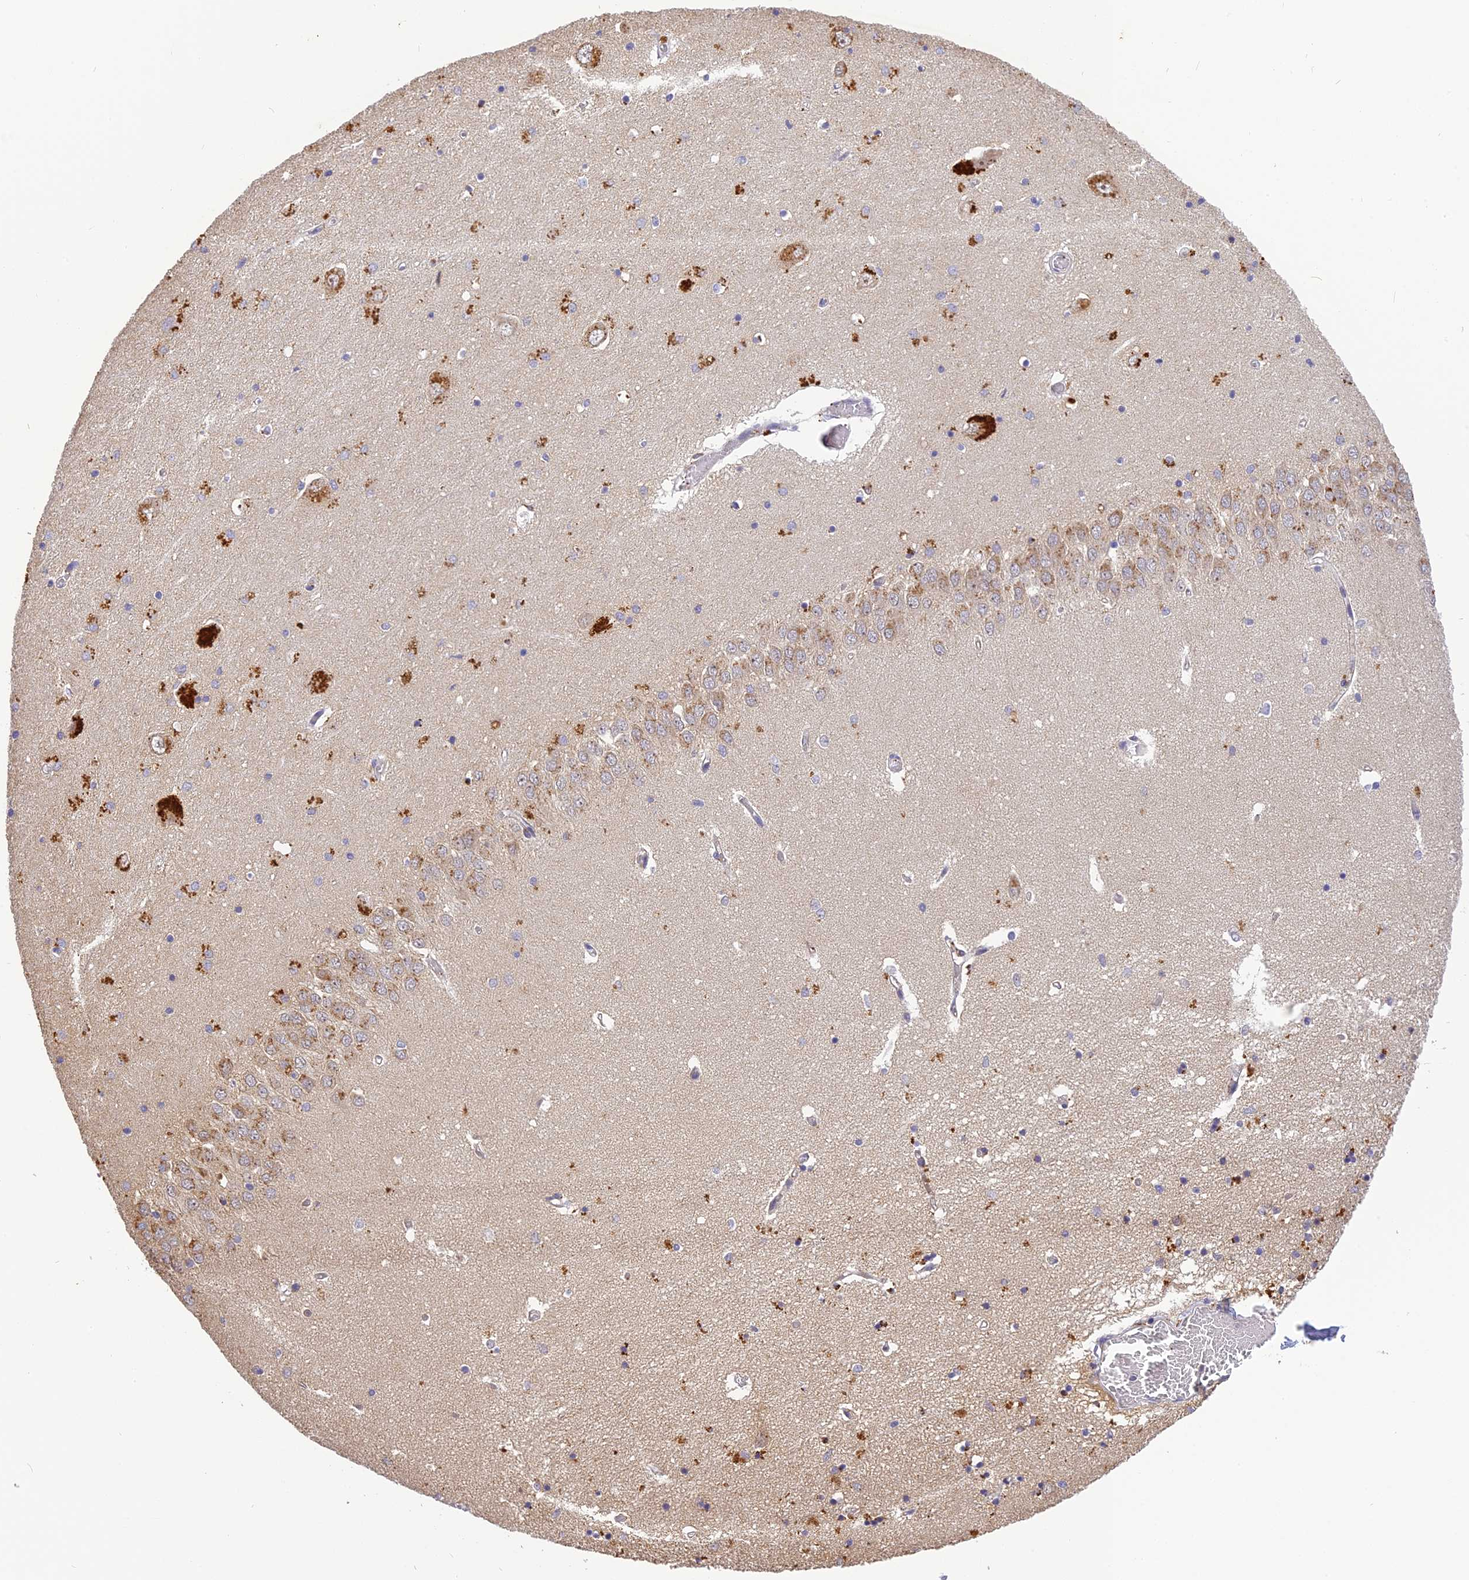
{"staining": {"intensity": "weak", "quantity": "<25%", "location": "cytoplasmic/membranous"}, "tissue": "hippocampus", "cell_type": "Glial cells", "image_type": "normal", "snomed": [{"axis": "morphology", "description": "Normal tissue, NOS"}, {"axis": "topography", "description": "Hippocampus"}], "caption": "Hippocampus stained for a protein using IHC reveals no staining glial cells.", "gene": "FNIP2", "patient": {"sex": "male", "age": 70}}